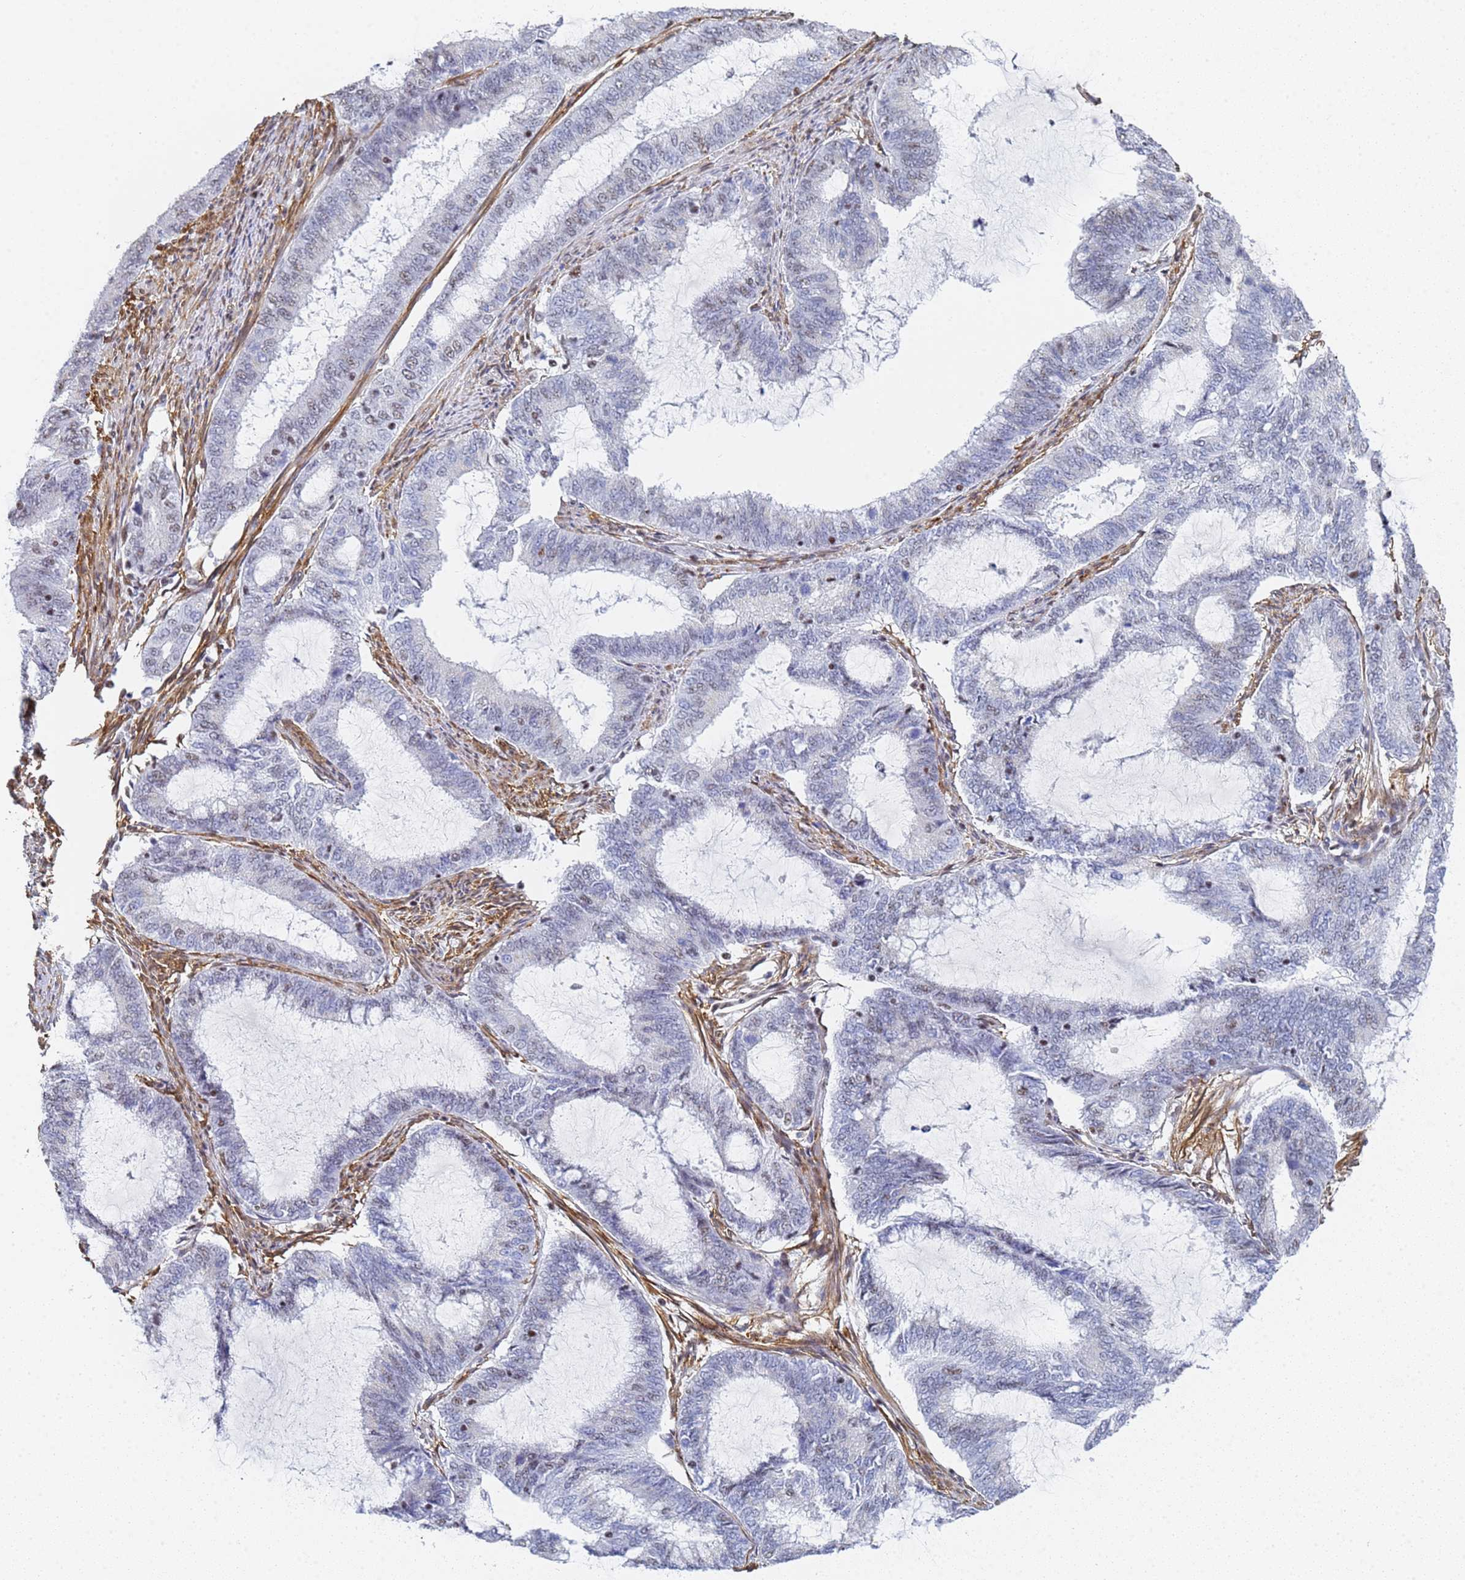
{"staining": {"intensity": "weak", "quantity": "<25%", "location": "nuclear"}, "tissue": "endometrial cancer", "cell_type": "Tumor cells", "image_type": "cancer", "snomed": [{"axis": "morphology", "description": "Adenocarcinoma, NOS"}, {"axis": "topography", "description": "Endometrium"}], "caption": "A high-resolution photomicrograph shows immunohistochemistry (IHC) staining of endometrial cancer, which demonstrates no significant positivity in tumor cells. (Brightfield microscopy of DAB immunohistochemistry at high magnification).", "gene": "PRRT4", "patient": {"sex": "female", "age": 51}}